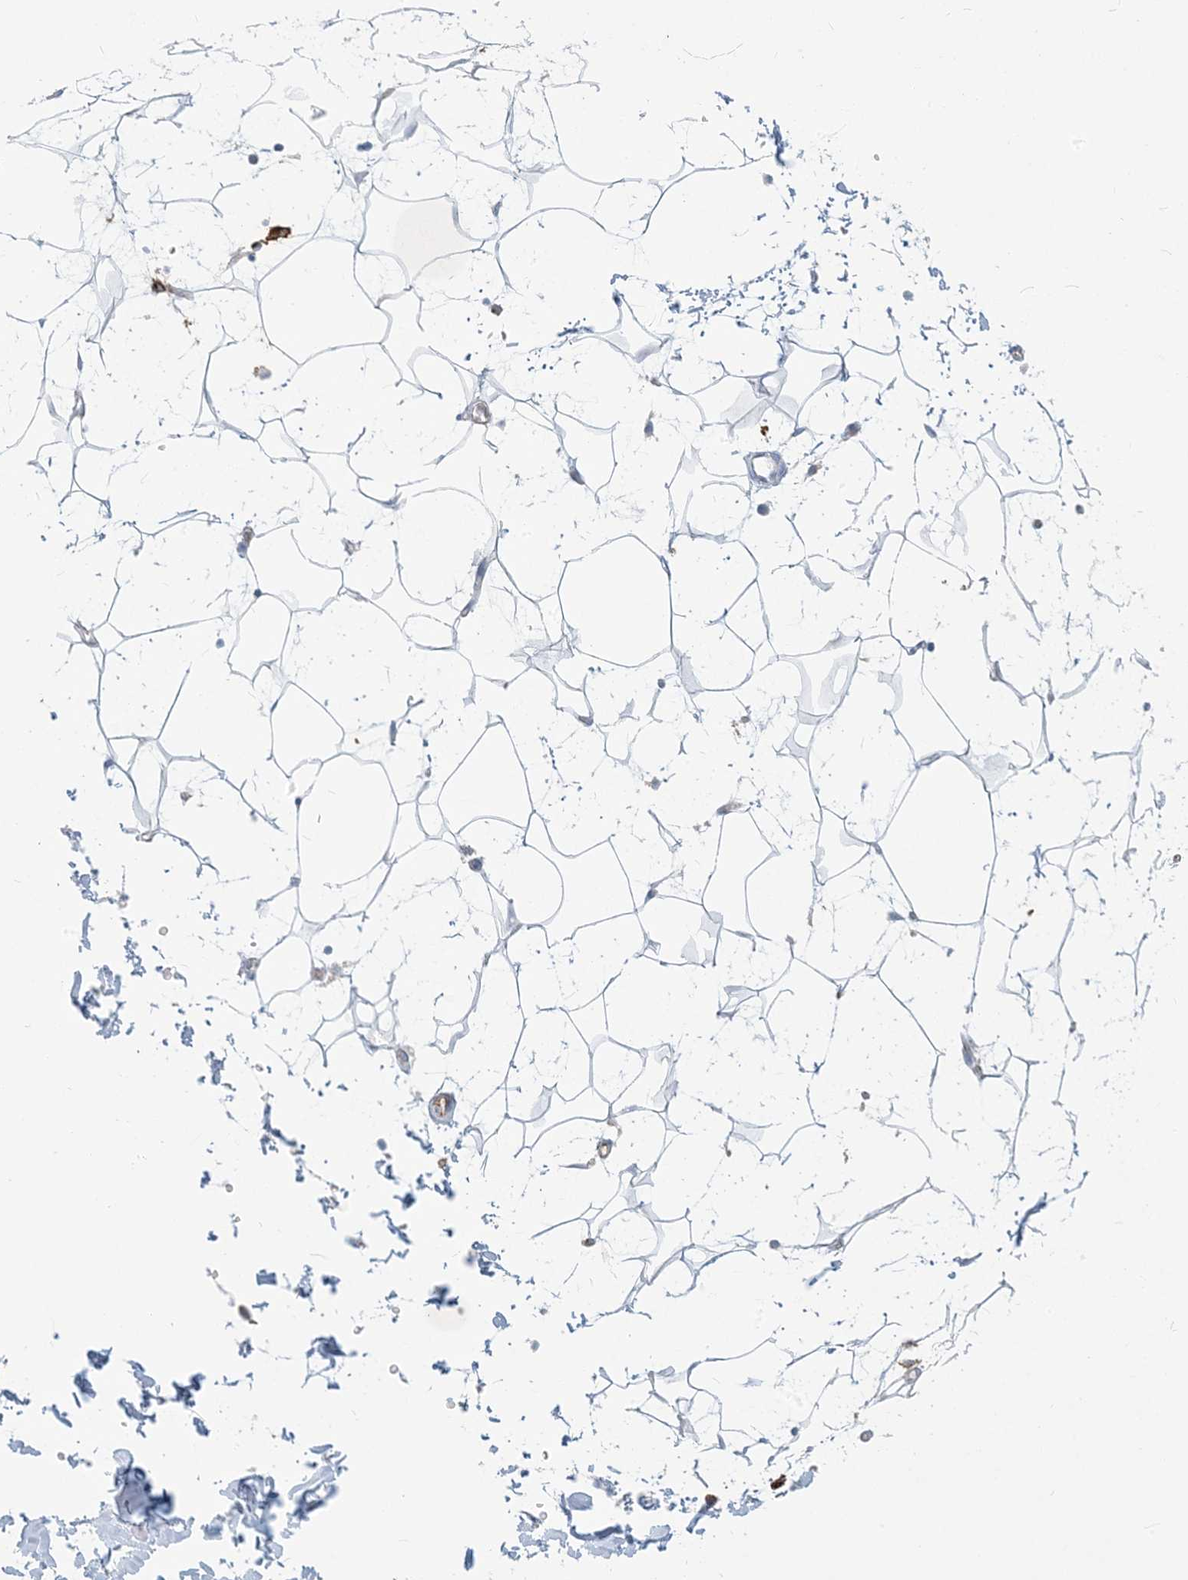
{"staining": {"intensity": "negative", "quantity": "none", "location": "none"}, "tissue": "adipose tissue", "cell_type": "Adipocytes", "image_type": "normal", "snomed": [{"axis": "morphology", "description": "Normal tissue, NOS"}, {"axis": "topography", "description": "Soft tissue"}], "caption": "Unremarkable adipose tissue was stained to show a protein in brown. There is no significant expression in adipocytes.", "gene": "HLA", "patient": {"sex": "male", "age": 72}}